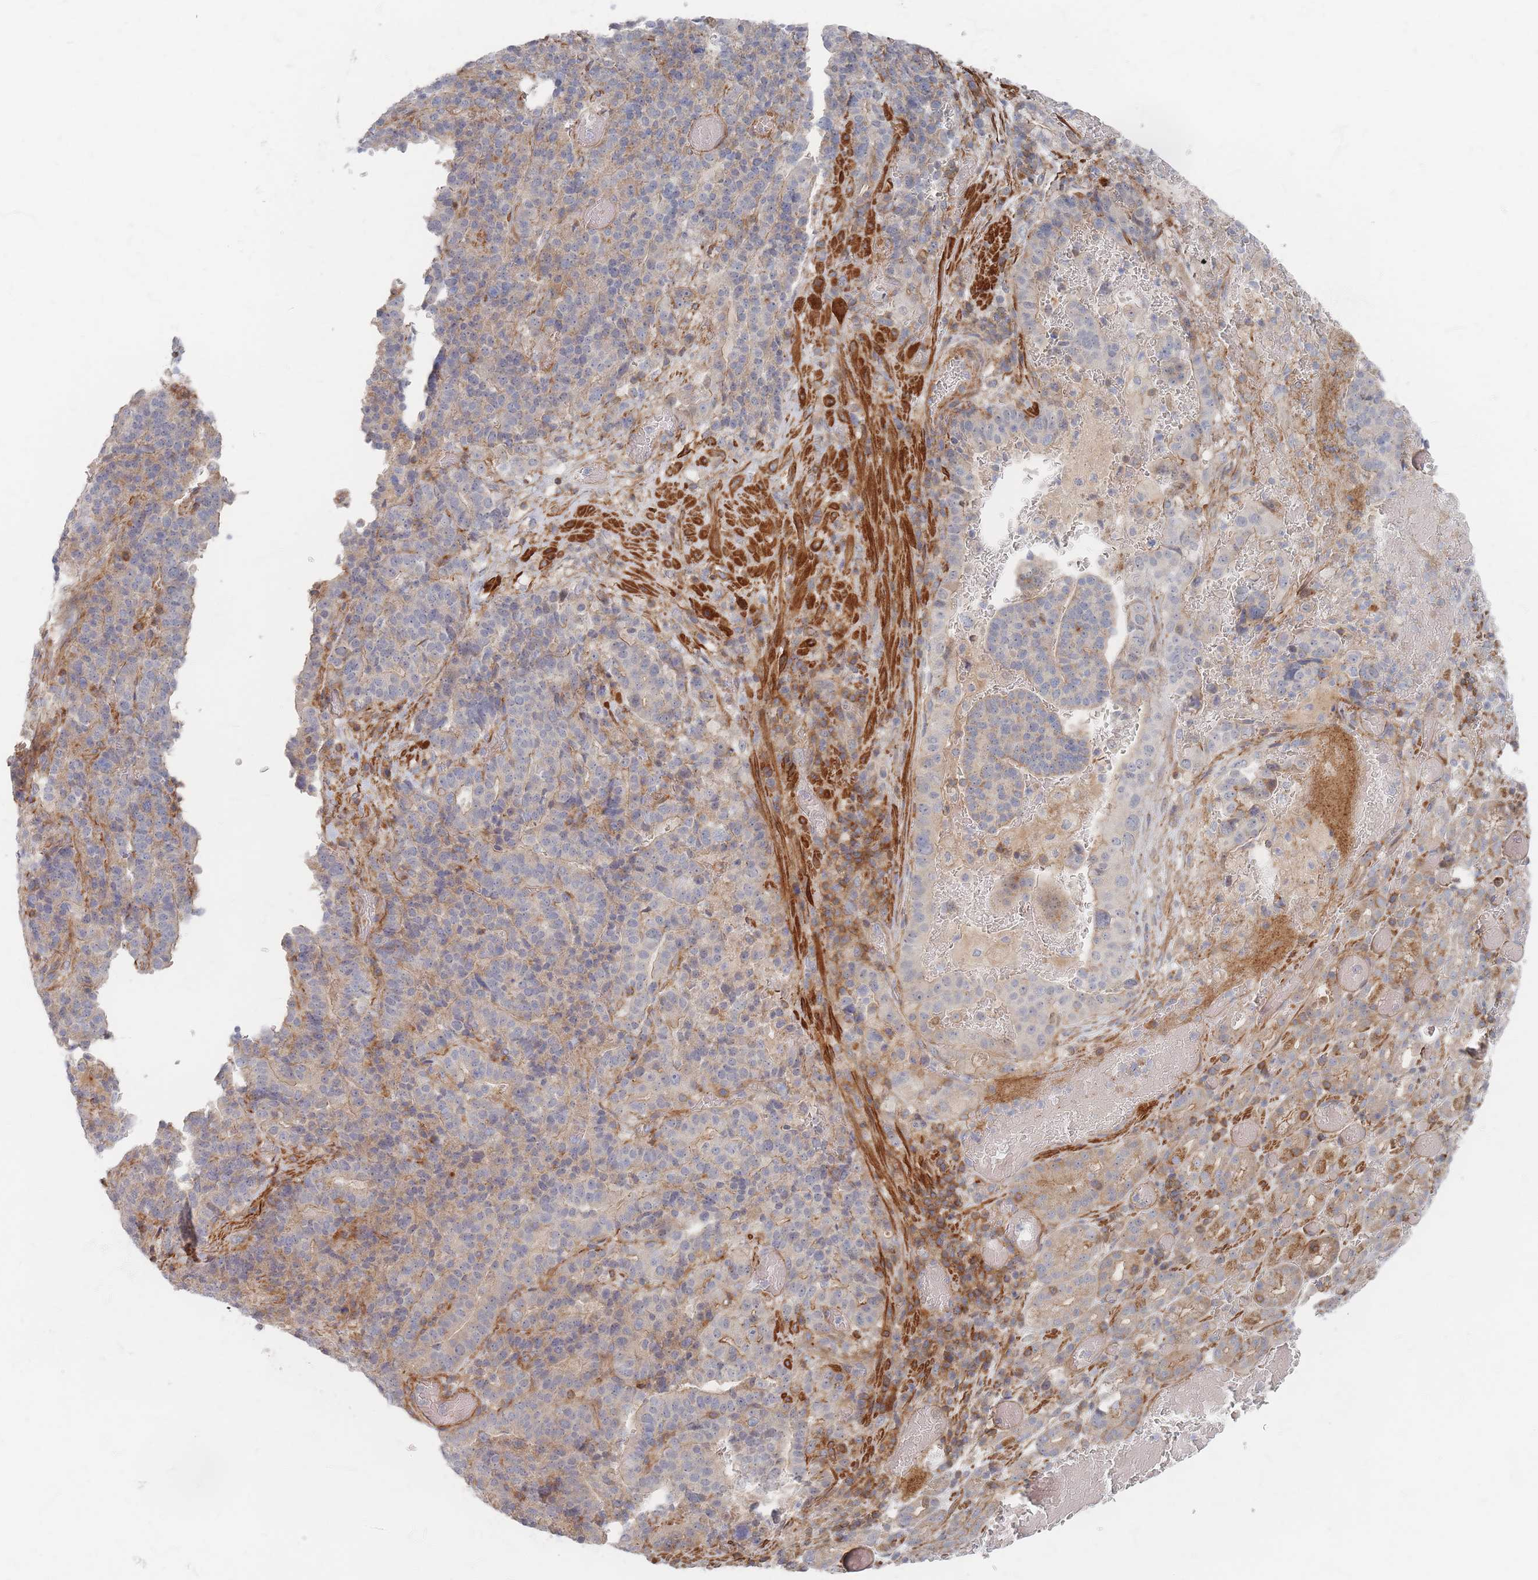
{"staining": {"intensity": "weak", "quantity": "<25%", "location": "cytoplasmic/membranous"}, "tissue": "stomach cancer", "cell_type": "Tumor cells", "image_type": "cancer", "snomed": [{"axis": "morphology", "description": "Adenocarcinoma, NOS"}, {"axis": "topography", "description": "Stomach"}], "caption": "Stomach cancer stained for a protein using immunohistochemistry reveals no expression tumor cells.", "gene": "ZNF852", "patient": {"sex": "male", "age": 48}}